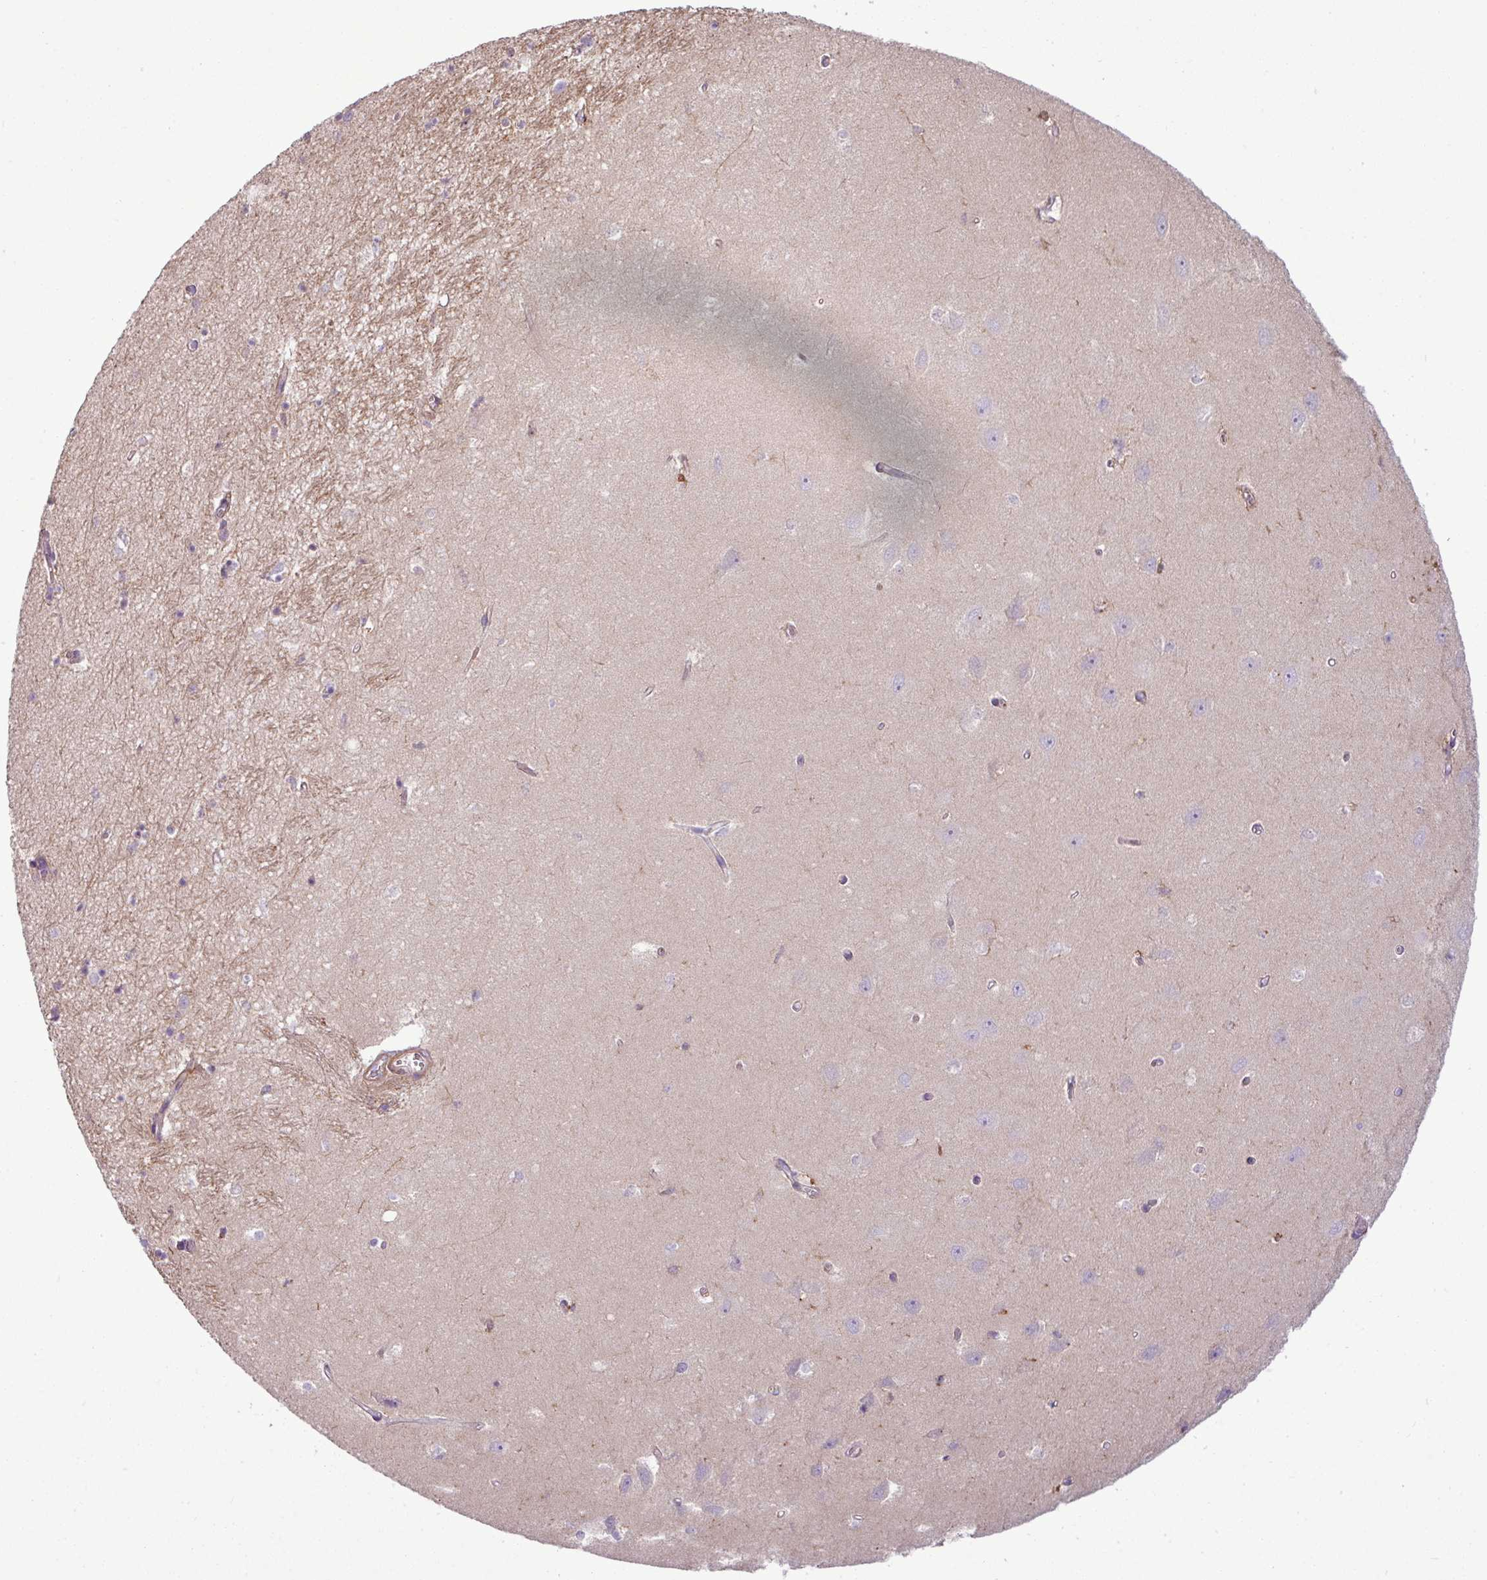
{"staining": {"intensity": "negative", "quantity": "none", "location": "none"}, "tissue": "hippocampus", "cell_type": "Glial cells", "image_type": "normal", "snomed": [{"axis": "morphology", "description": "Normal tissue, NOS"}, {"axis": "topography", "description": "Hippocampus"}], "caption": "Immunohistochemistry (IHC) photomicrograph of benign hippocampus: hippocampus stained with DAB shows no significant protein positivity in glial cells. (DAB (3,3'-diaminobenzidine) immunohistochemistry visualized using brightfield microscopy, high magnification).", "gene": "COL8A1", "patient": {"sex": "female", "age": 64}}